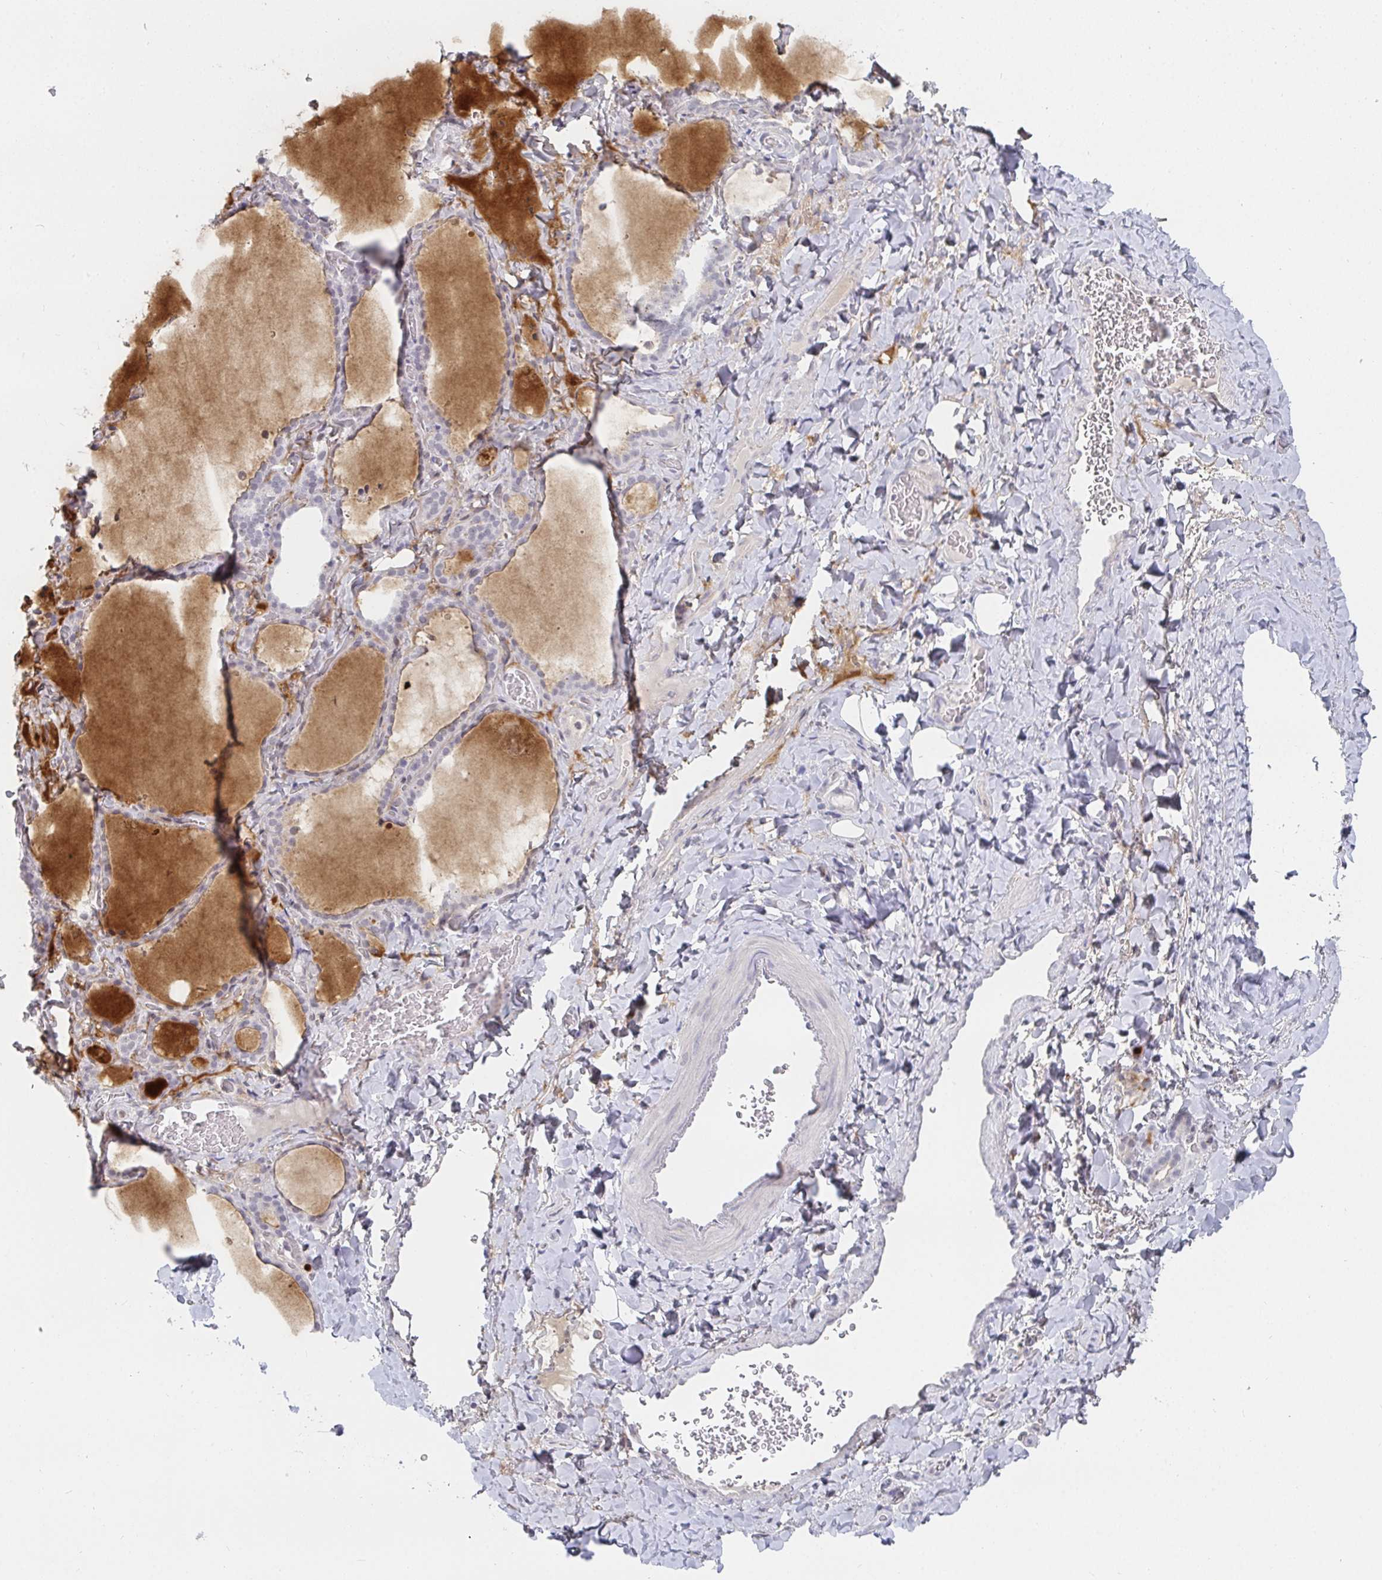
{"staining": {"intensity": "negative", "quantity": "none", "location": "none"}, "tissue": "thyroid gland", "cell_type": "Glandular cells", "image_type": "normal", "snomed": [{"axis": "morphology", "description": "Normal tissue, NOS"}, {"axis": "topography", "description": "Thyroid gland"}], "caption": "Glandular cells show no significant expression in normal thyroid gland. (Brightfield microscopy of DAB (3,3'-diaminobenzidine) immunohistochemistry at high magnification).", "gene": "RCOR1", "patient": {"sex": "female", "age": 22}}